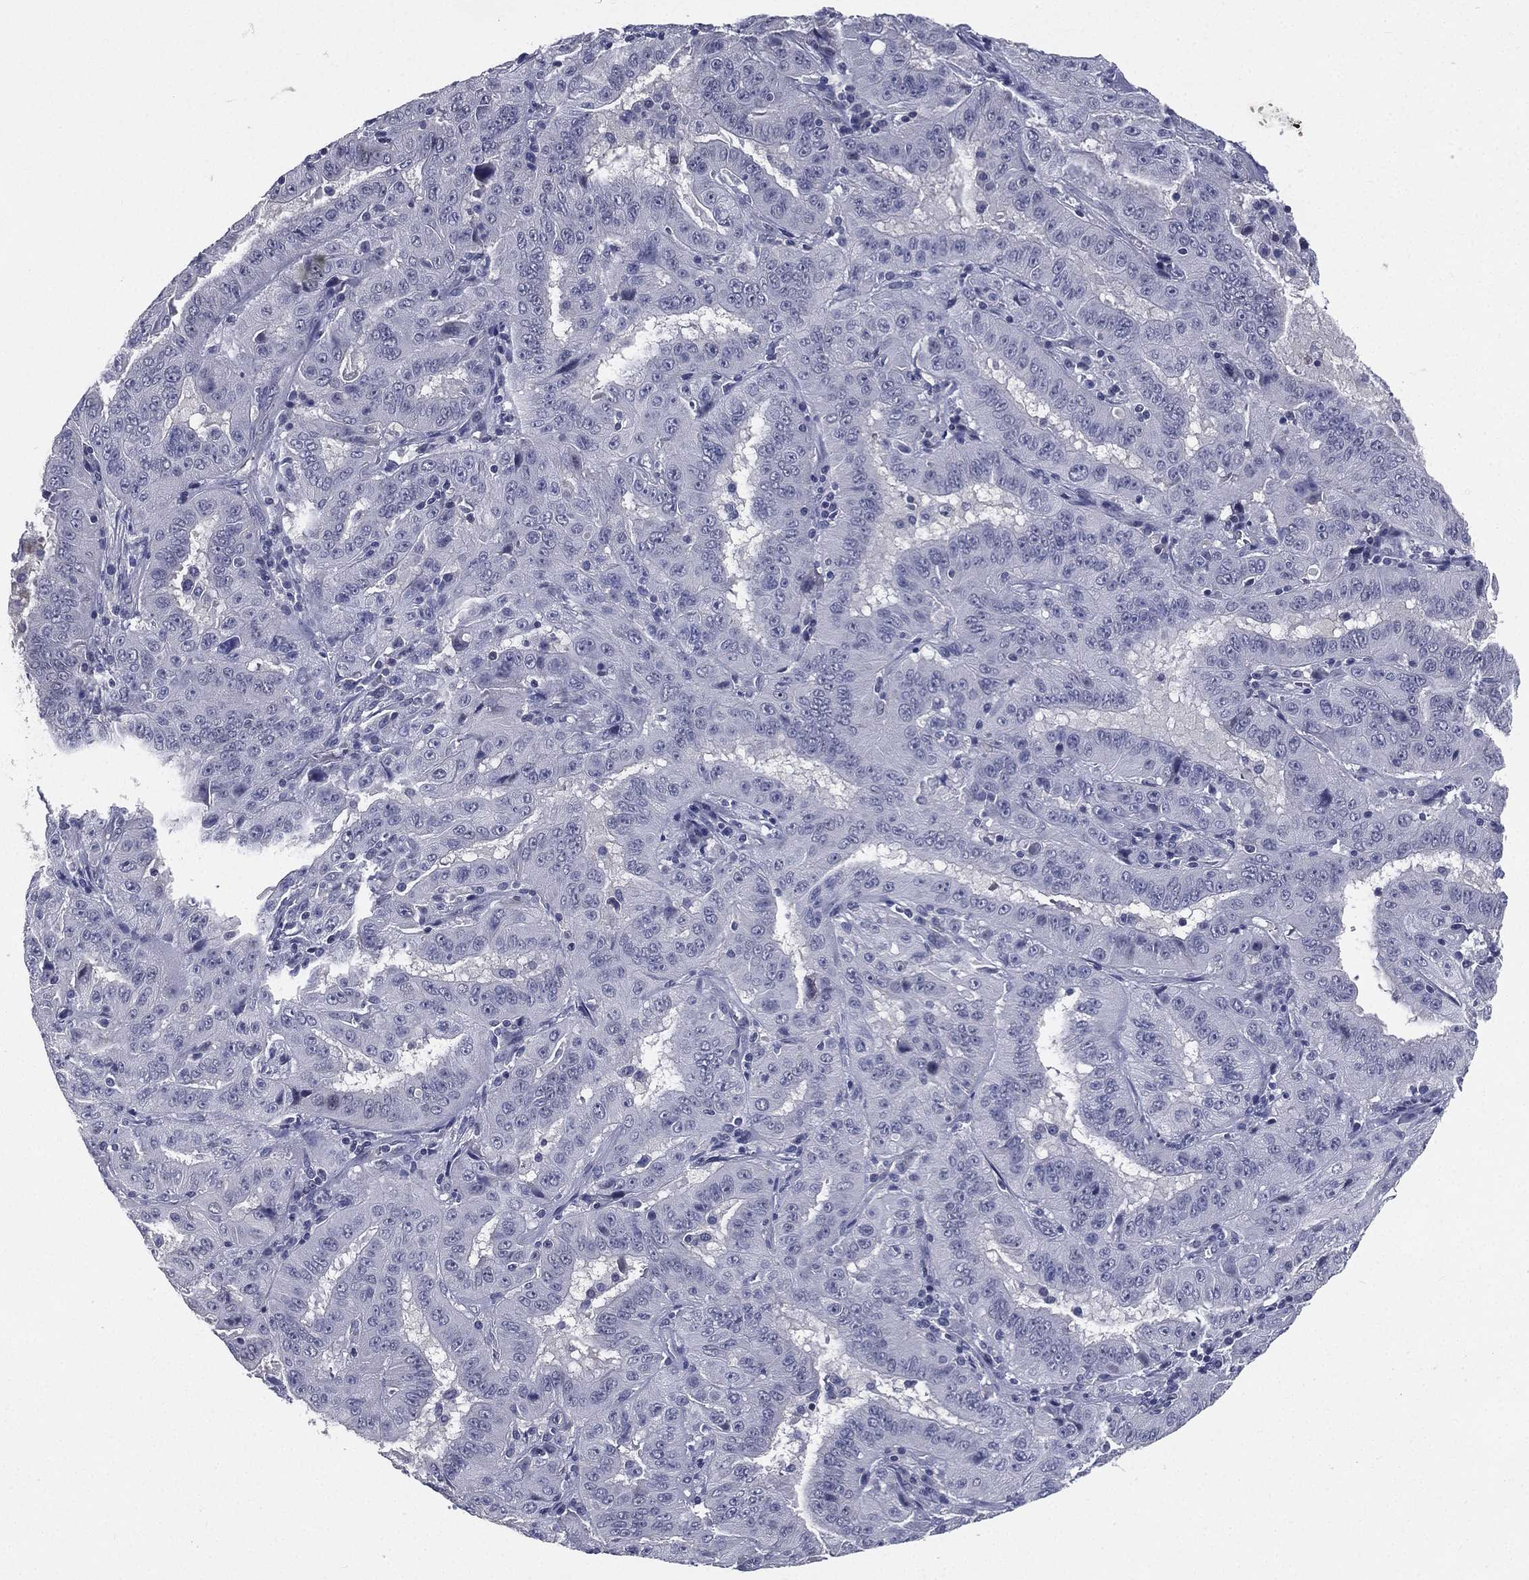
{"staining": {"intensity": "negative", "quantity": "none", "location": "none"}, "tissue": "pancreatic cancer", "cell_type": "Tumor cells", "image_type": "cancer", "snomed": [{"axis": "morphology", "description": "Adenocarcinoma, NOS"}, {"axis": "topography", "description": "Pancreas"}], "caption": "This is a photomicrograph of IHC staining of pancreatic adenocarcinoma, which shows no positivity in tumor cells. The staining is performed using DAB (3,3'-diaminobenzidine) brown chromogen with nuclei counter-stained in using hematoxylin.", "gene": "IFT27", "patient": {"sex": "male", "age": 63}}